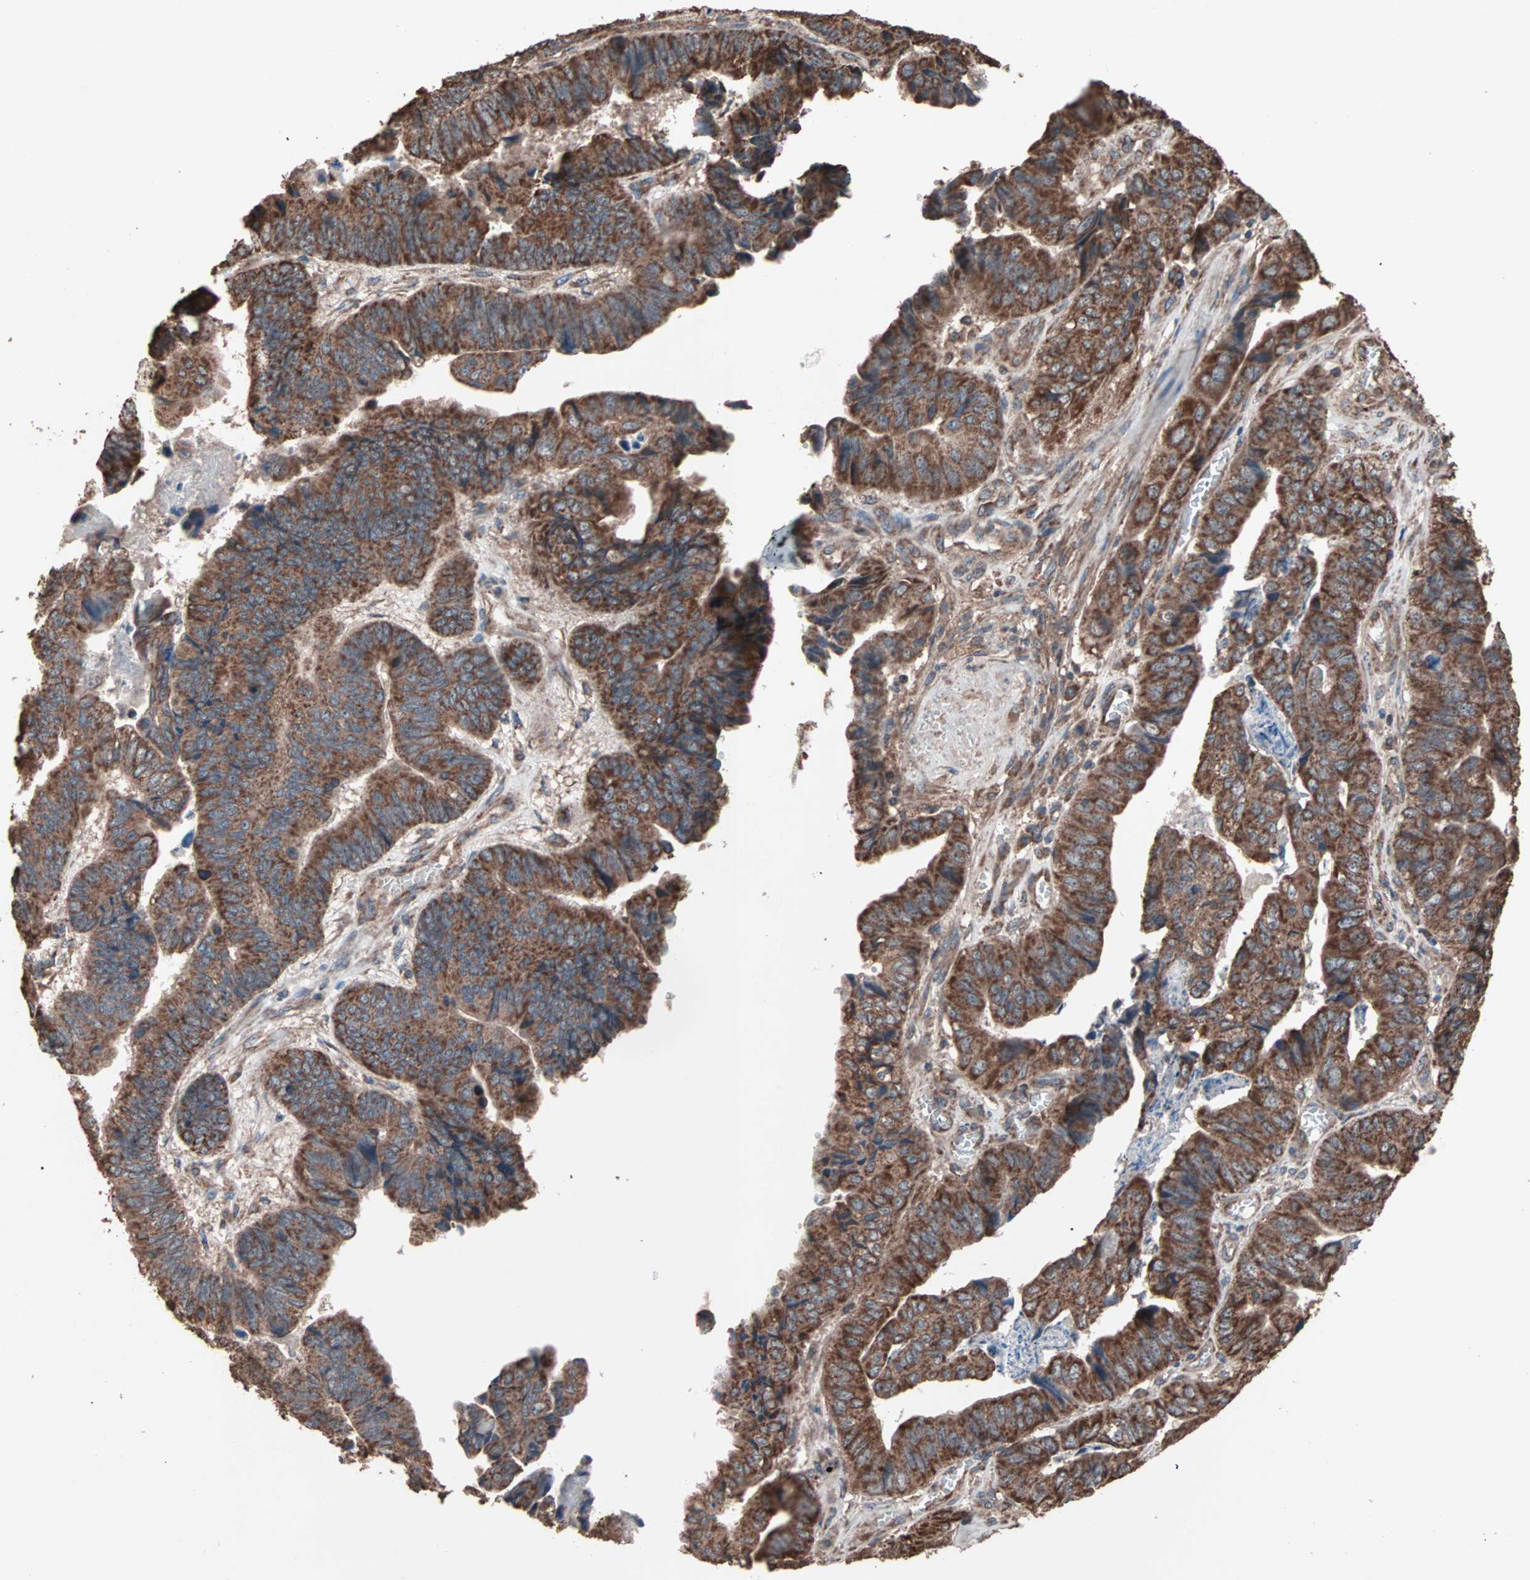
{"staining": {"intensity": "strong", "quantity": ">75%", "location": "cytoplasmic/membranous"}, "tissue": "stomach cancer", "cell_type": "Tumor cells", "image_type": "cancer", "snomed": [{"axis": "morphology", "description": "Adenocarcinoma, NOS"}, {"axis": "topography", "description": "Stomach, lower"}], "caption": "Stomach adenocarcinoma stained with a protein marker reveals strong staining in tumor cells.", "gene": "MRPL2", "patient": {"sex": "male", "age": 77}}